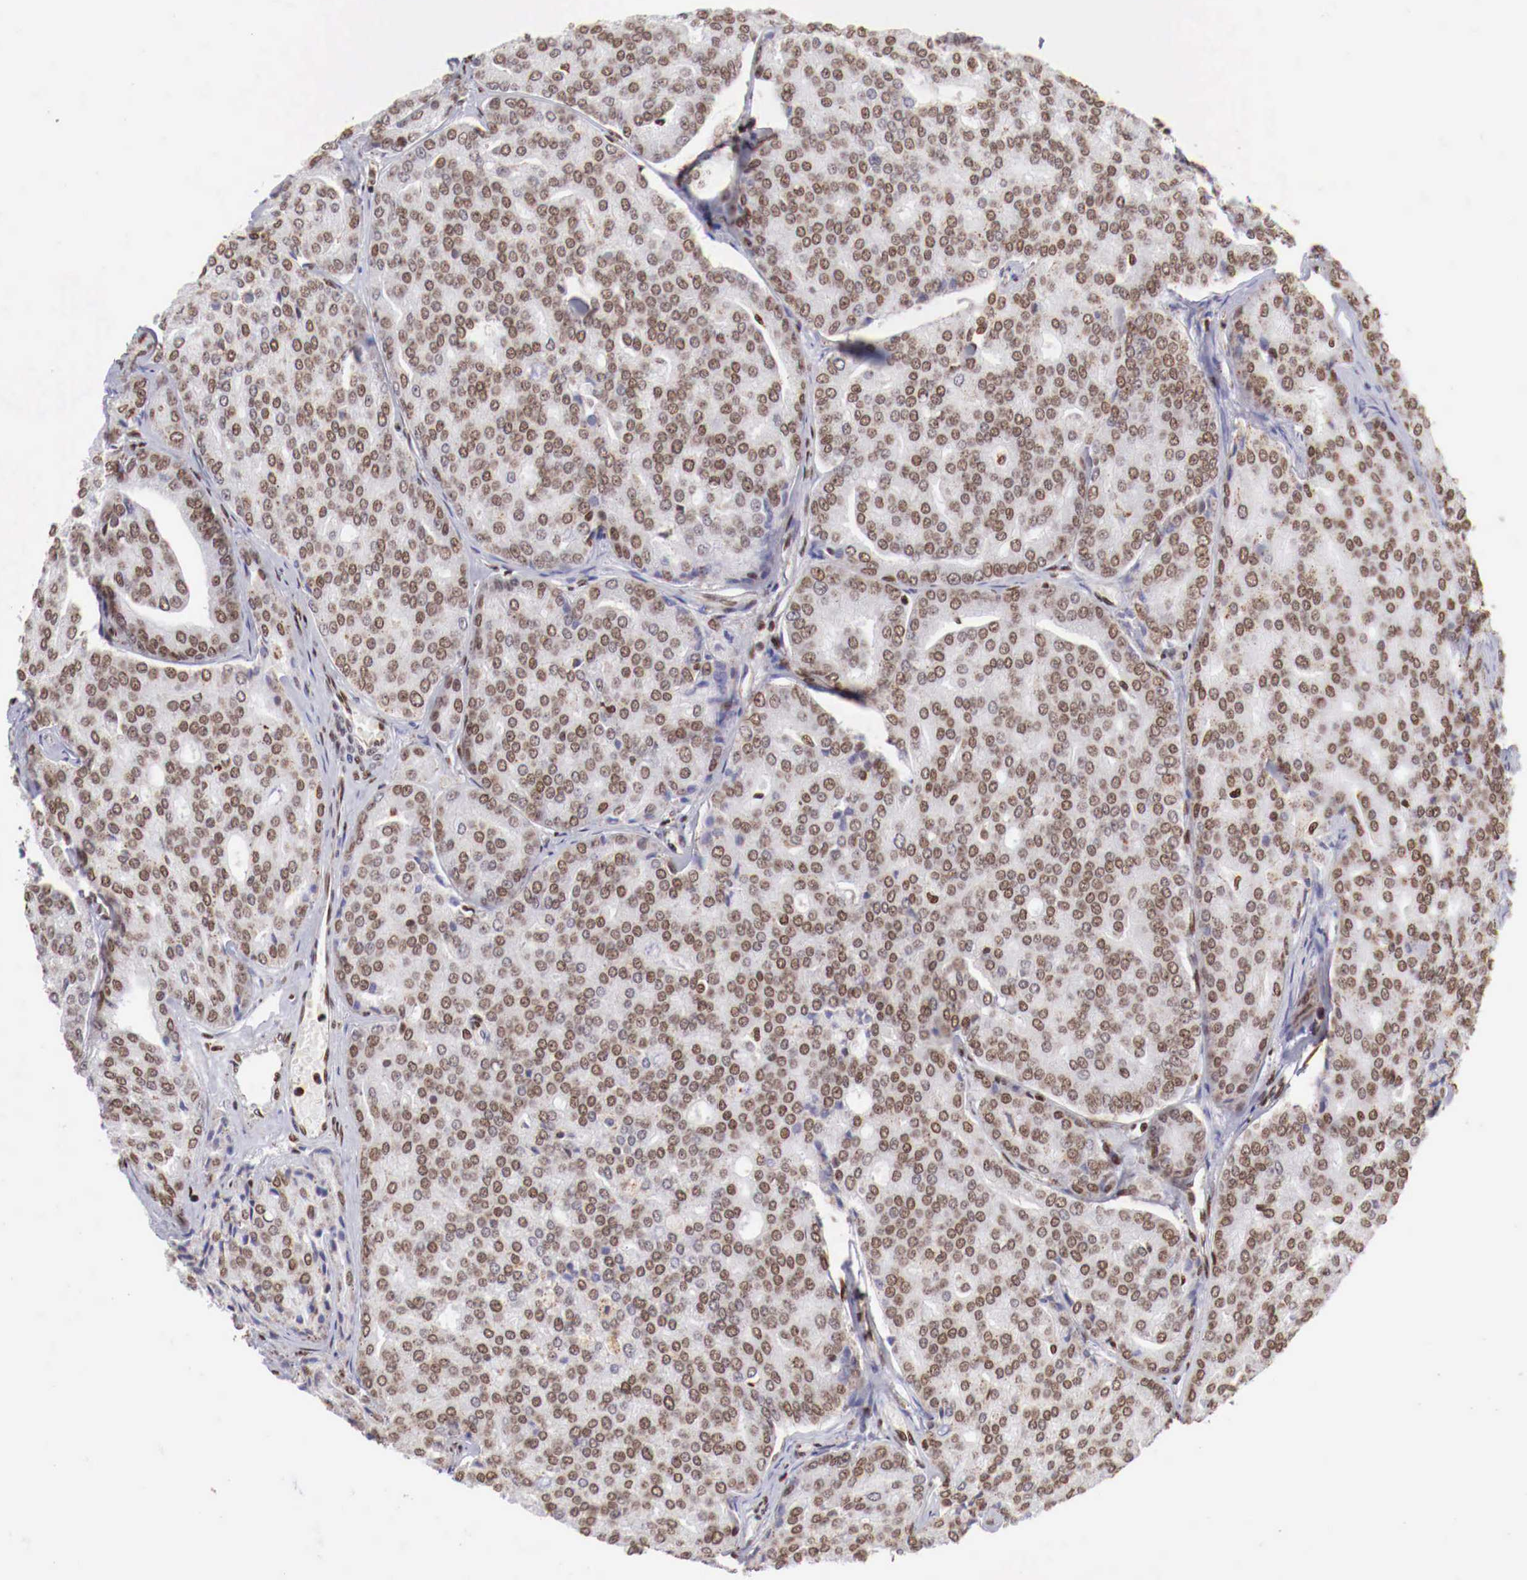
{"staining": {"intensity": "moderate", "quantity": ">75%", "location": "nuclear"}, "tissue": "prostate cancer", "cell_type": "Tumor cells", "image_type": "cancer", "snomed": [{"axis": "morphology", "description": "Adenocarcinoma, High grade"}, {"axis": "topography", "description": "Prostate"}], "caption": "The image displays staining of adenocarcinoma (high-grade) (prostate), revealing moderate nuclear protein positivity (brown color) within tumor cells.", "gene": "MAX", "patient": {"sex": "male", "age": 64}}